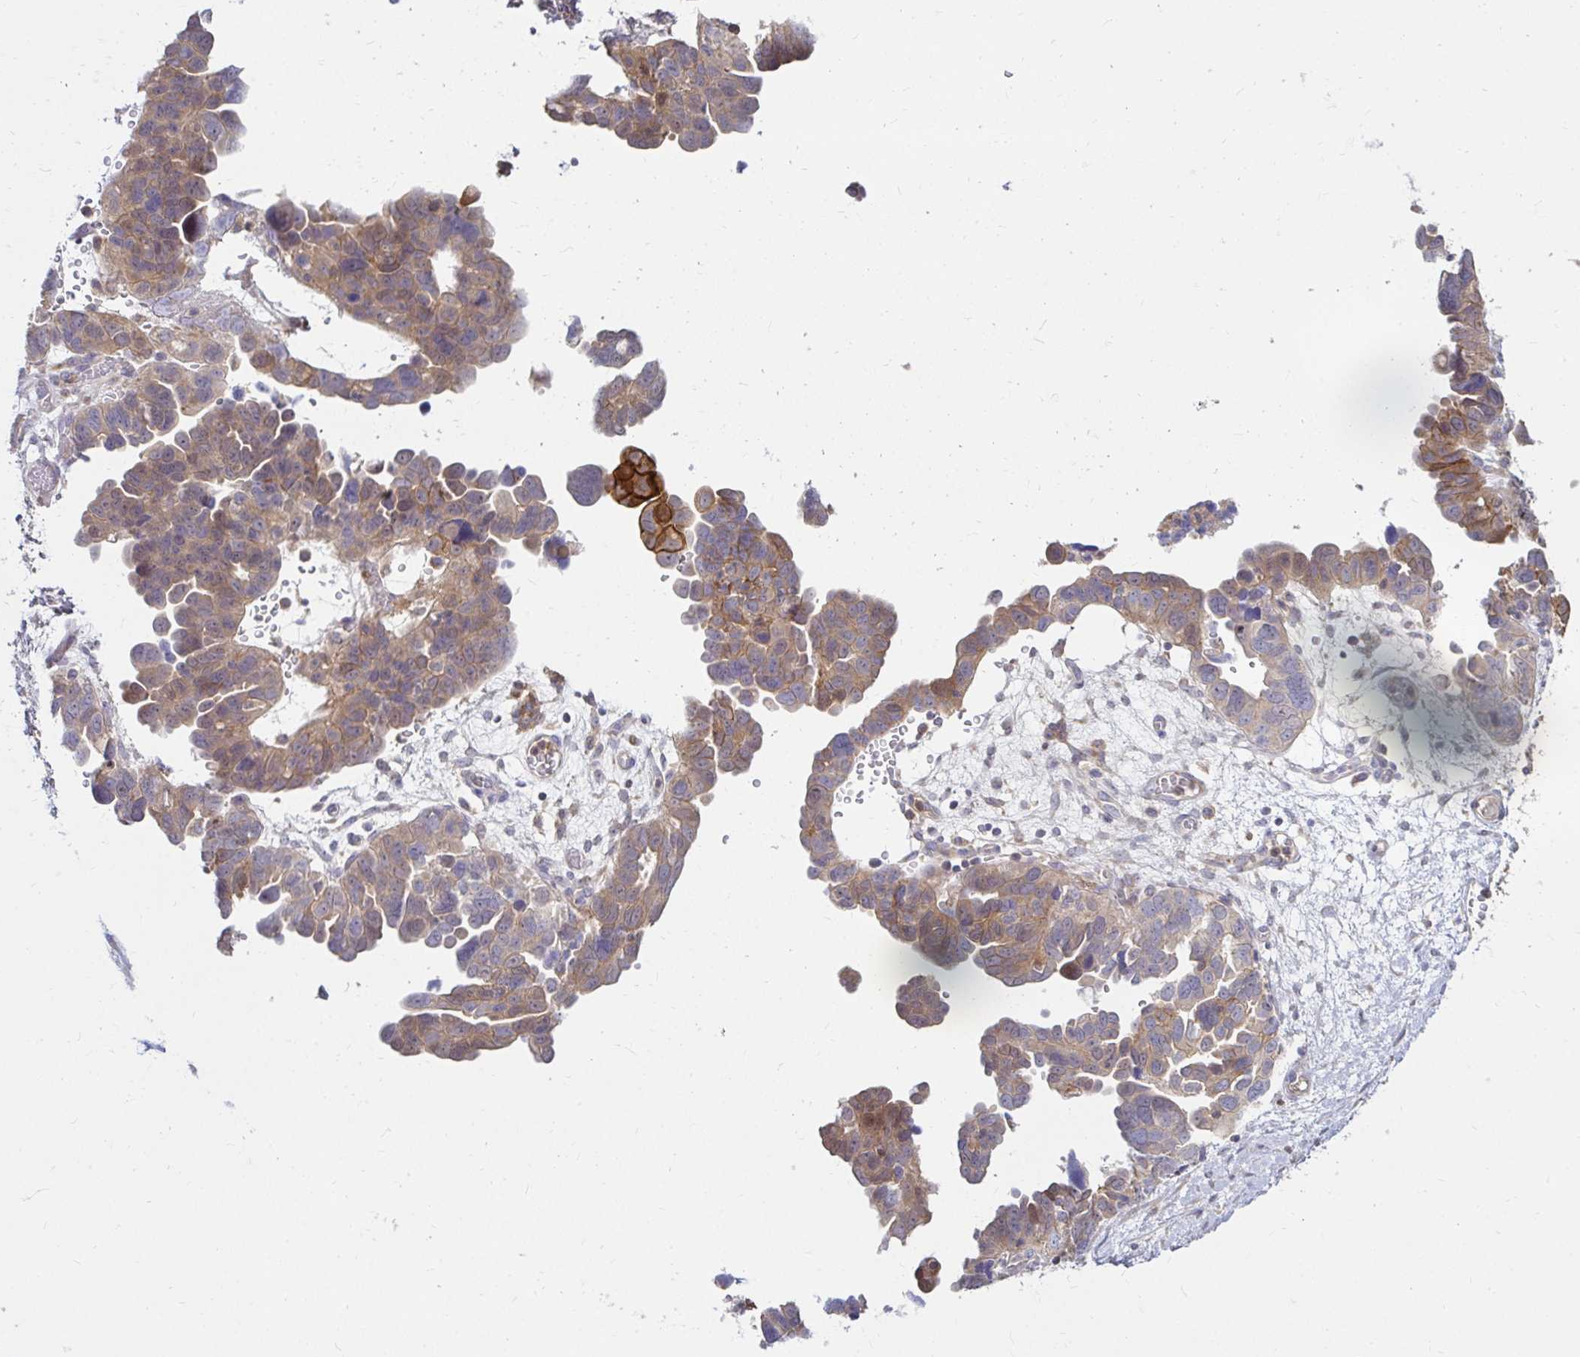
{"staining": {"intensity": "strong", "quantity": "<25%", "location": "cytoplasmic/membranous"}, "tissue": "ovarian cancer", "cell_type": "Tumor cells", "image_type": "cancer", "snomed": [{"axis": "morphology", "description": "Cystadenocarcinoma, serous, NOS"}, {"axis": "topography", "description": "Ovary"}], "caption": "A high-resolution image shows immunohistochemistry (IHC) staining of ovarian cancer (serous cystadenocarcinoma), which shows strong cytoplasmic/membranous positivity in approximately <25% of tumor cells.", "gene": "ITGA2", "patient": {"sex": "female", "age": 64}}